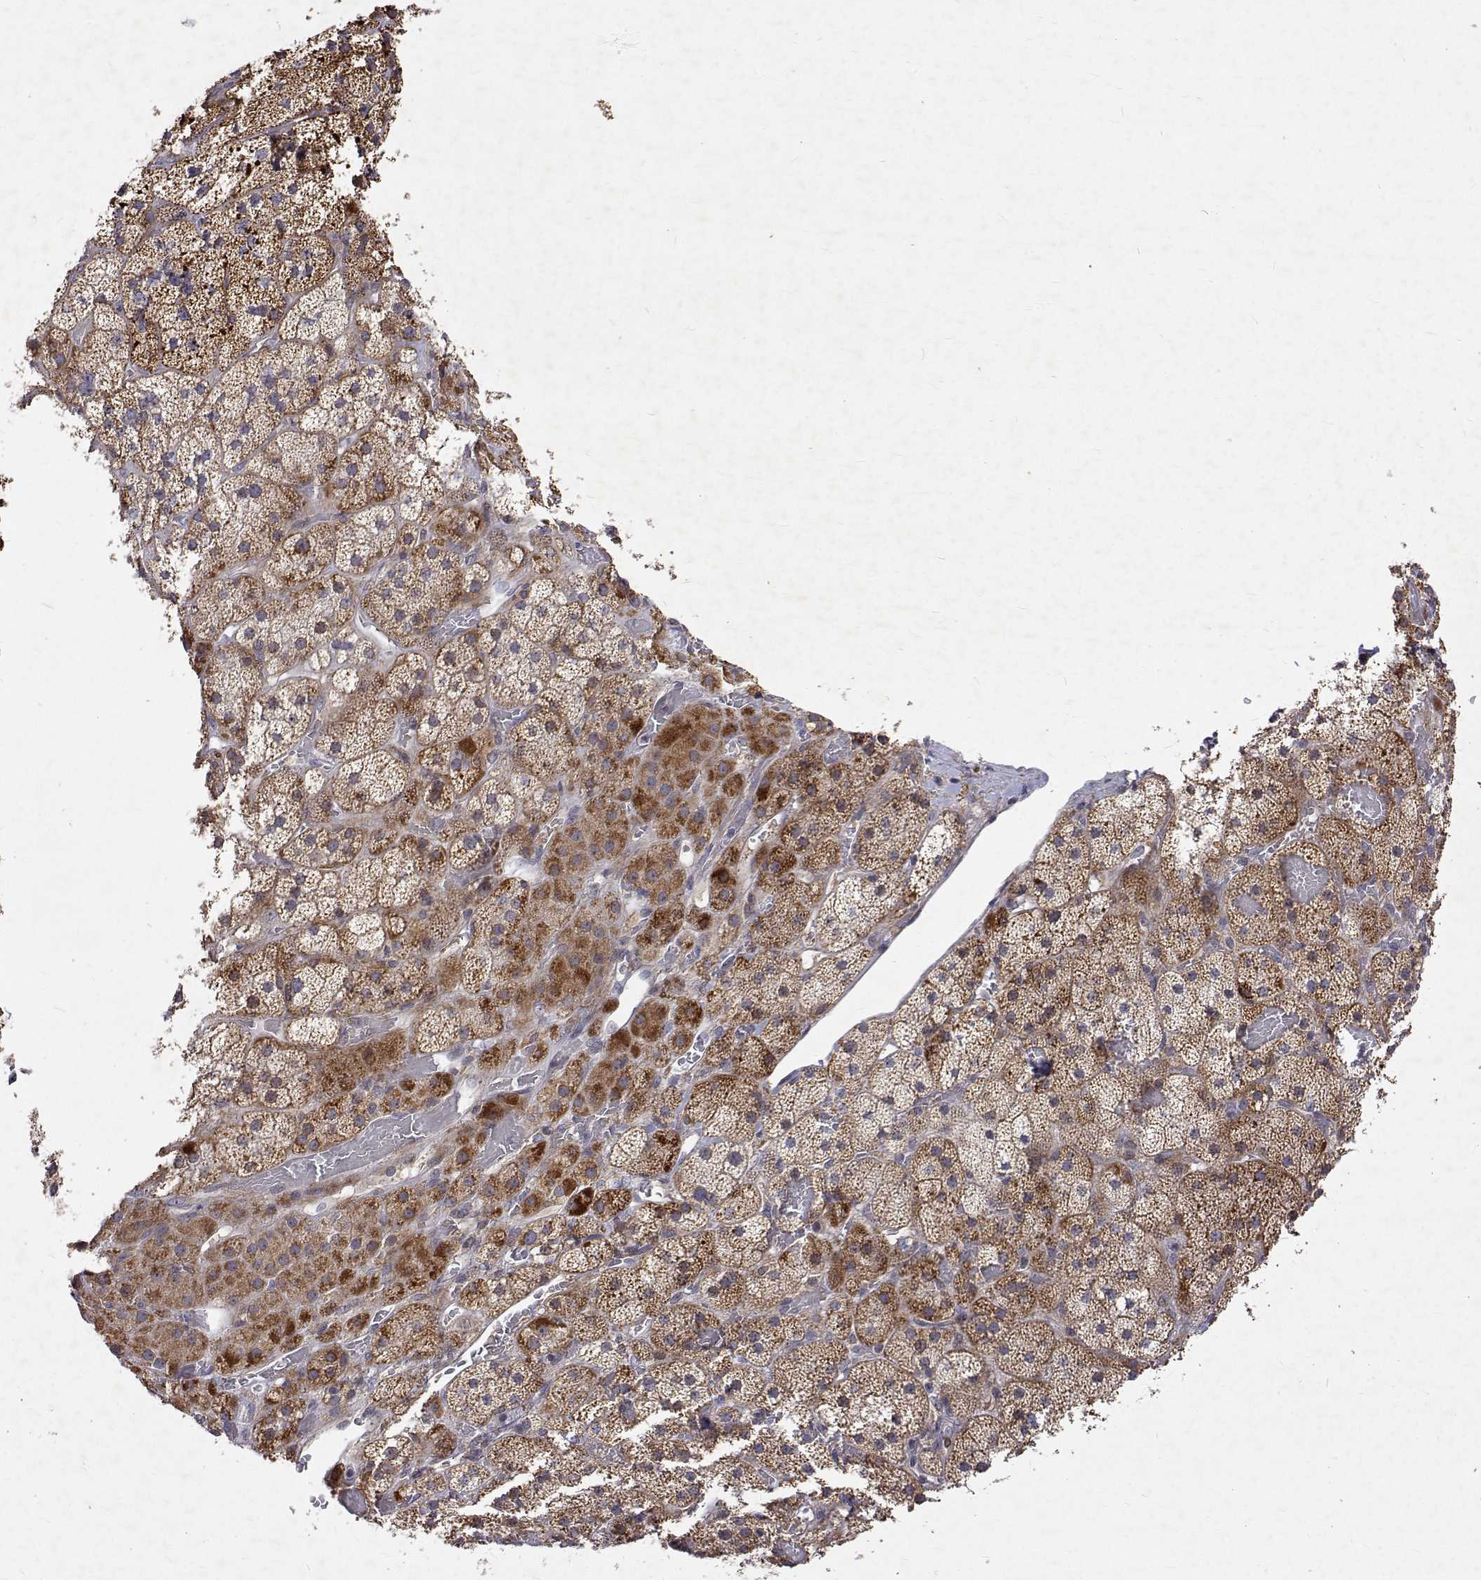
{"staining": {"intensity": "moderate", "quantity": "25%-75%", "location": "cytoplasmic/membranous"}, "tissue": "adrenal gland", "cell_type": "Glandular cells", "image_type": "normal", "snomed": [{"axis": "morphology", "description": "Normal tissue, NOS"}, {"axis": "topography", "description": "Adrenal gland"}], "caption": "An IHC micrograph of normal tissue is shown. Protein staining in brown shows moderate cytoplasmic/membranous positivity in adrenal gland within glandular cells. (Stains: DAB (3,3'-diaminobenzidine) in brown, nuclei in blue, Microscopy: brightfield microscopy at high magnification).", "gene": "ALKBH8", "patient": {"sex": "male", "age": 57}}